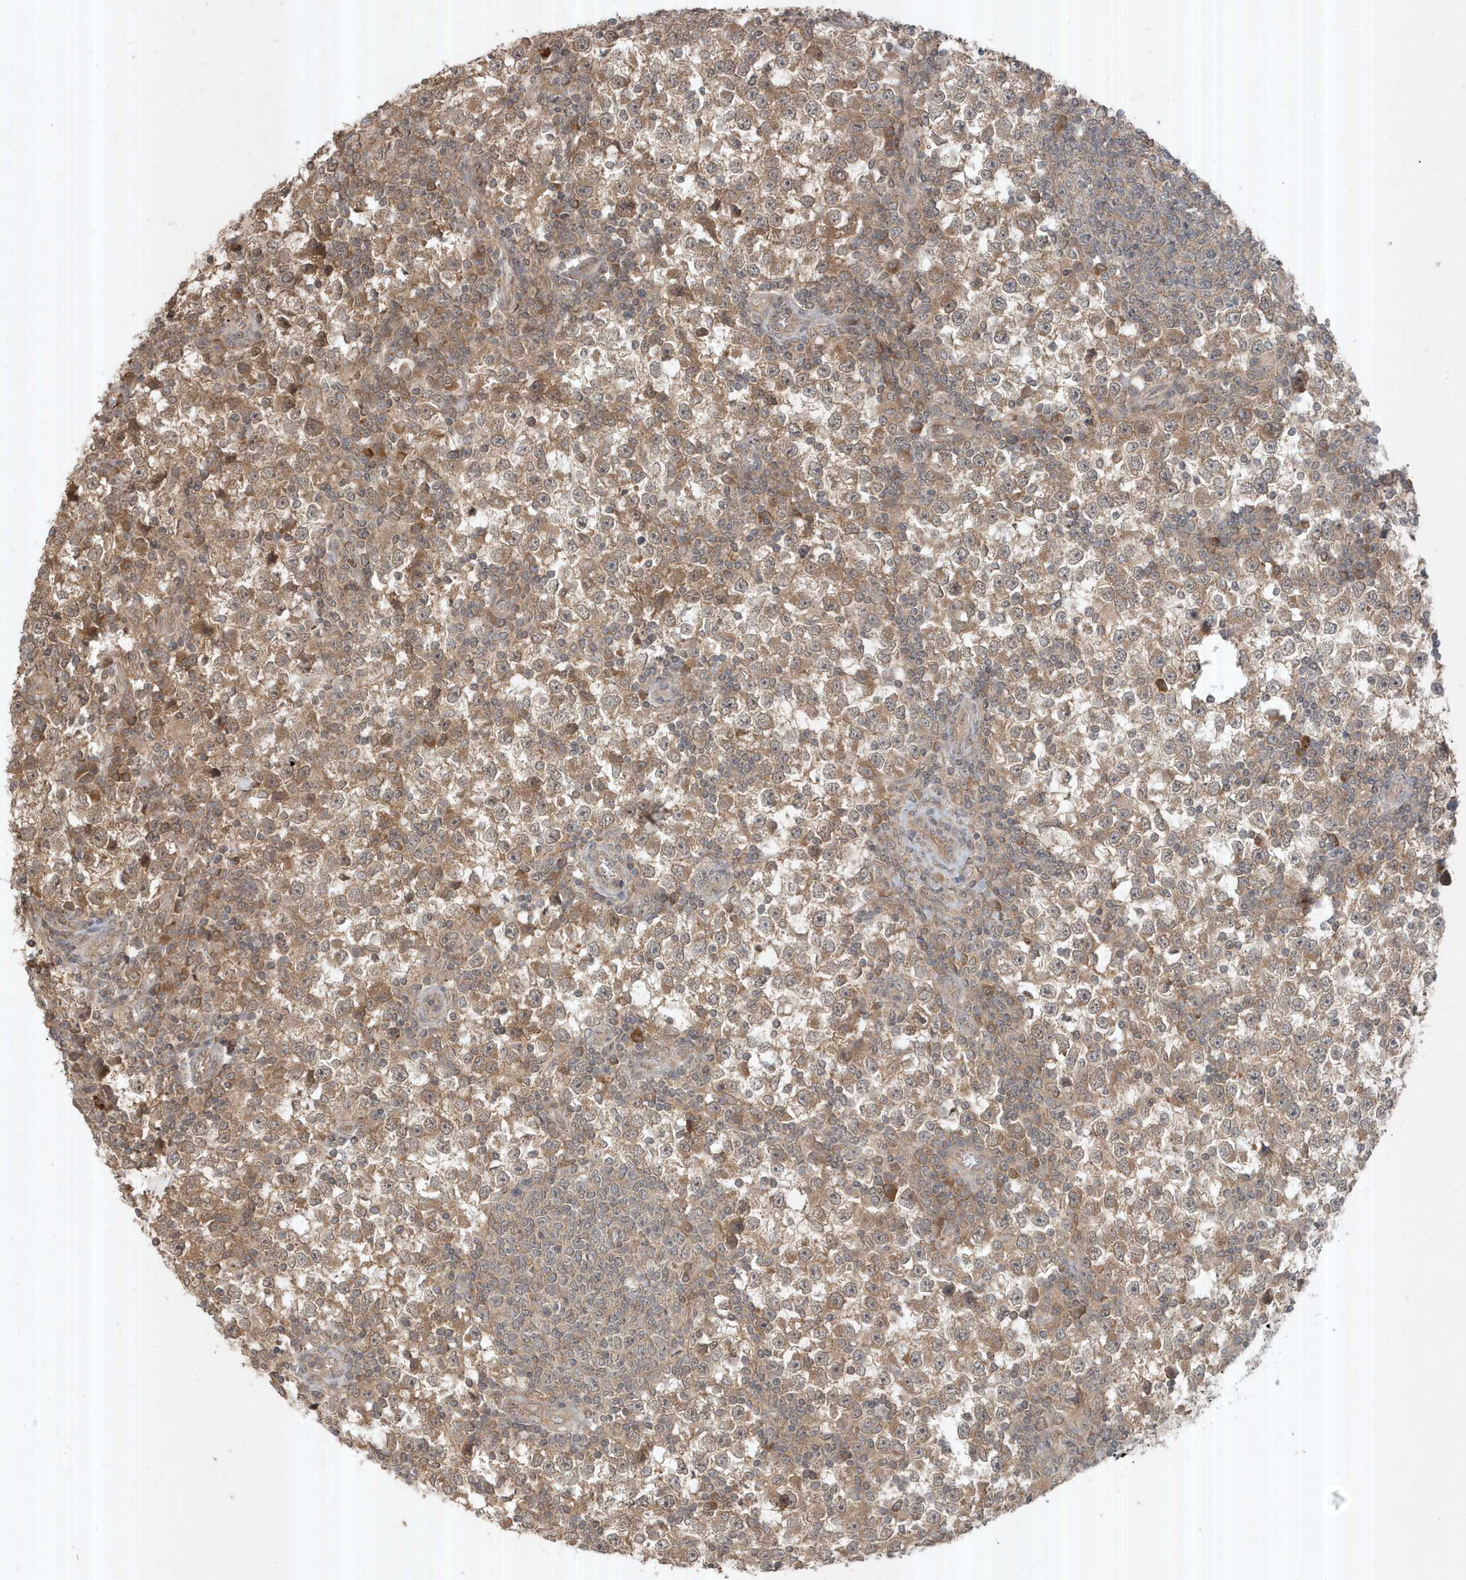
{"staining": {"intensity": "moderate", "quantity": ">75%", "location": "cytoplasmic/membranous"}, "tissue": "testis cancer", "cell_type": "Tumor cells", "image_type": "cancer", "snomed": [{"axis": "morphology", "description": "Seminoma, NOS"}, {"axis": "topography", "description": "Testis"}], "caption": "The micrograph reveals a brown stain indicating the presence of a protein in the cytoplasmic/membranous of tumor cells in testis cancer. Immunohistochemistry stains the protein of interest in brown and the nuclei are stained blue.", "gene": "ABCB9", "patient": {"sex": "male", "age": 65}}